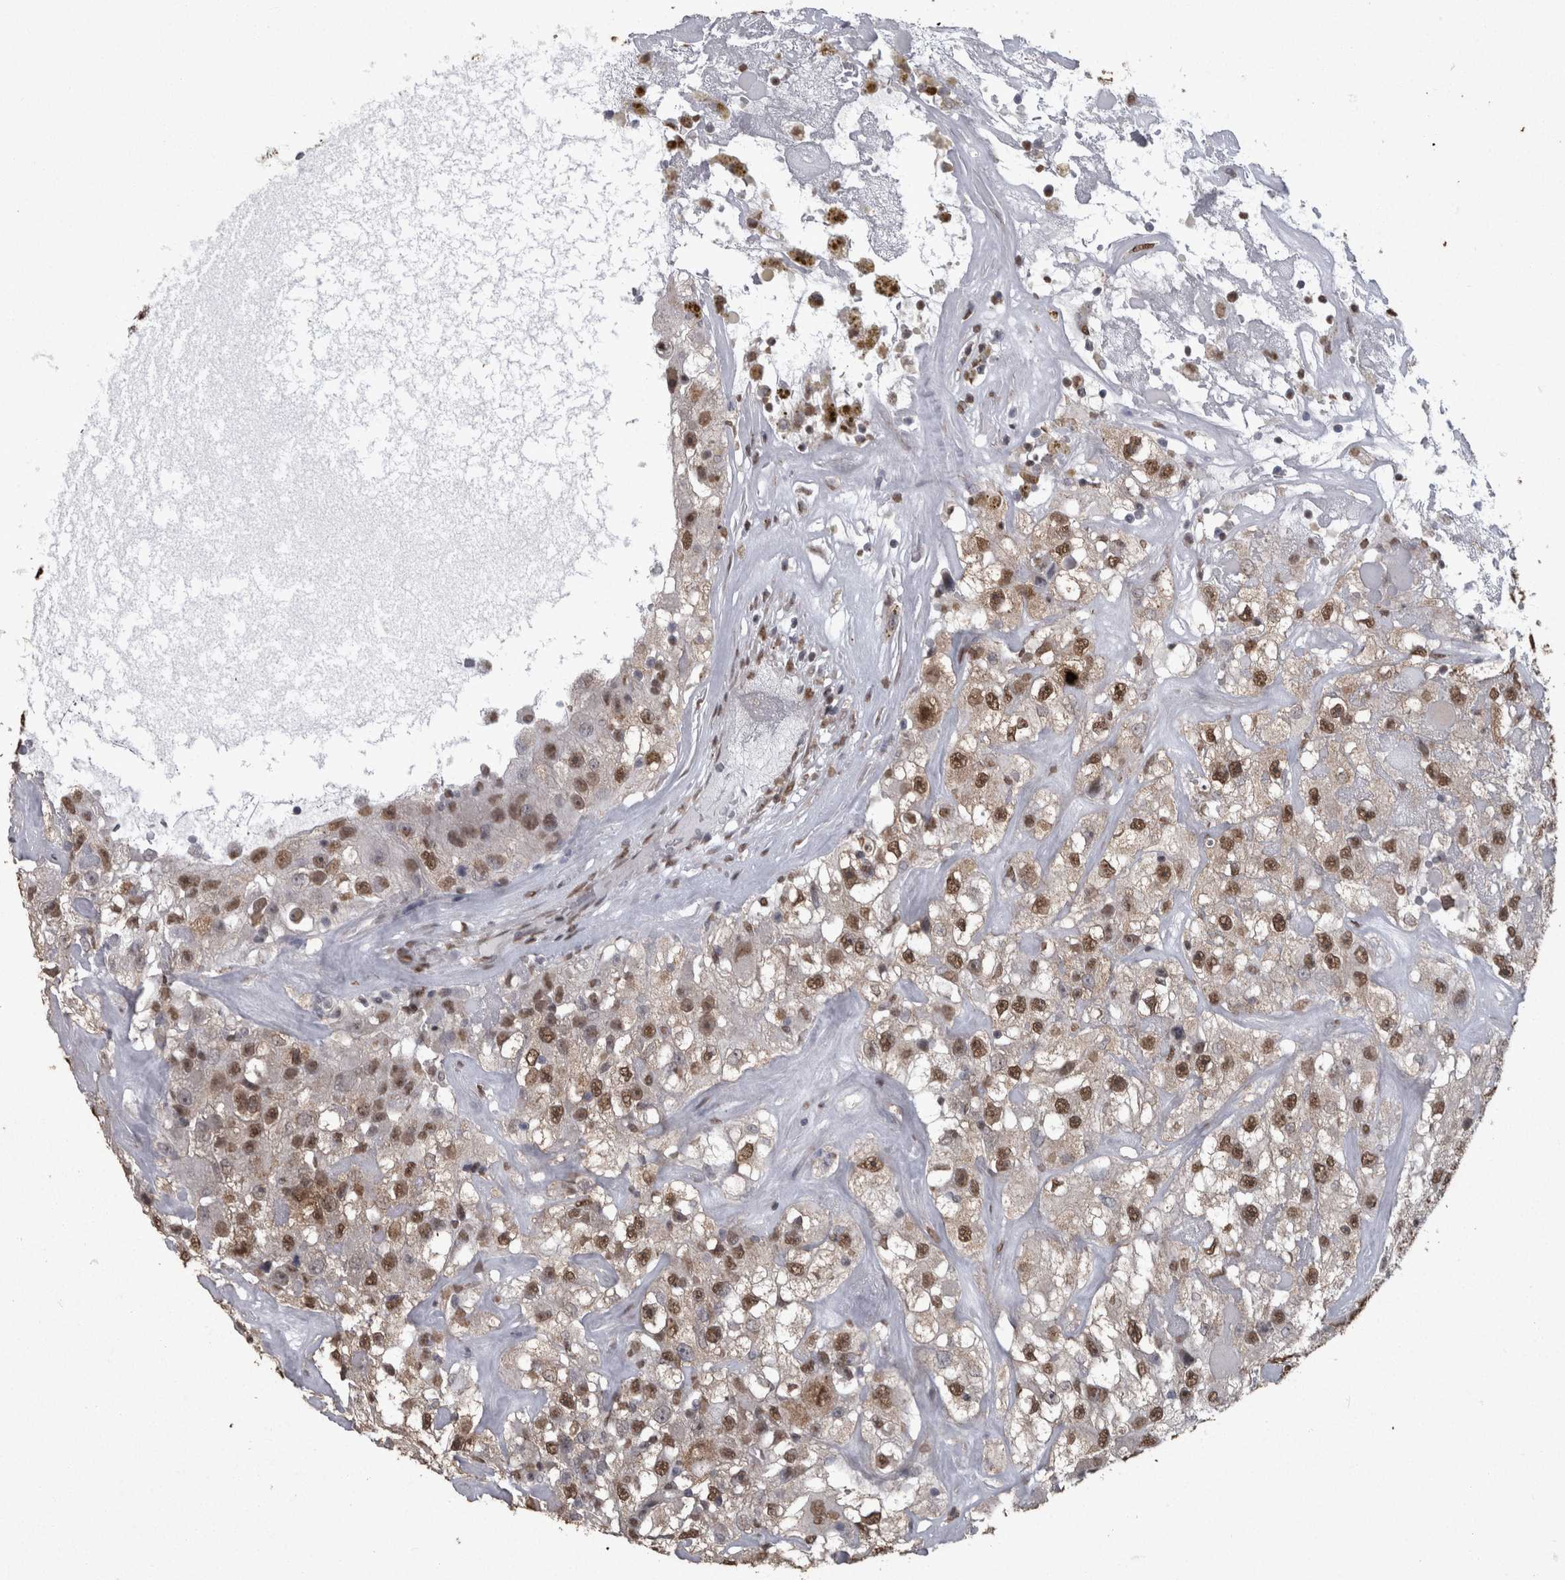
{"staining": {"intensity": "strong", "quantity": ">75%", "location": "nuclear"}, "tissue": "renal cancer", "cell_type": "Tumor cells", "image_type": "cancer", "snomed": [{"axis": "morphology", "description": "Adenocarcinoma, NOS"}, {"axis": "topography", "description": "Kidney"}], "caption": "Immunohistochemical staining of human renal cancer (adenocarcinoma) demonstrates high levels of strong nuclear protein positivity in approximately >75% of tumor cells.", "gene": "SMAD7", "patient": {"sex": "female", "age": 52}}